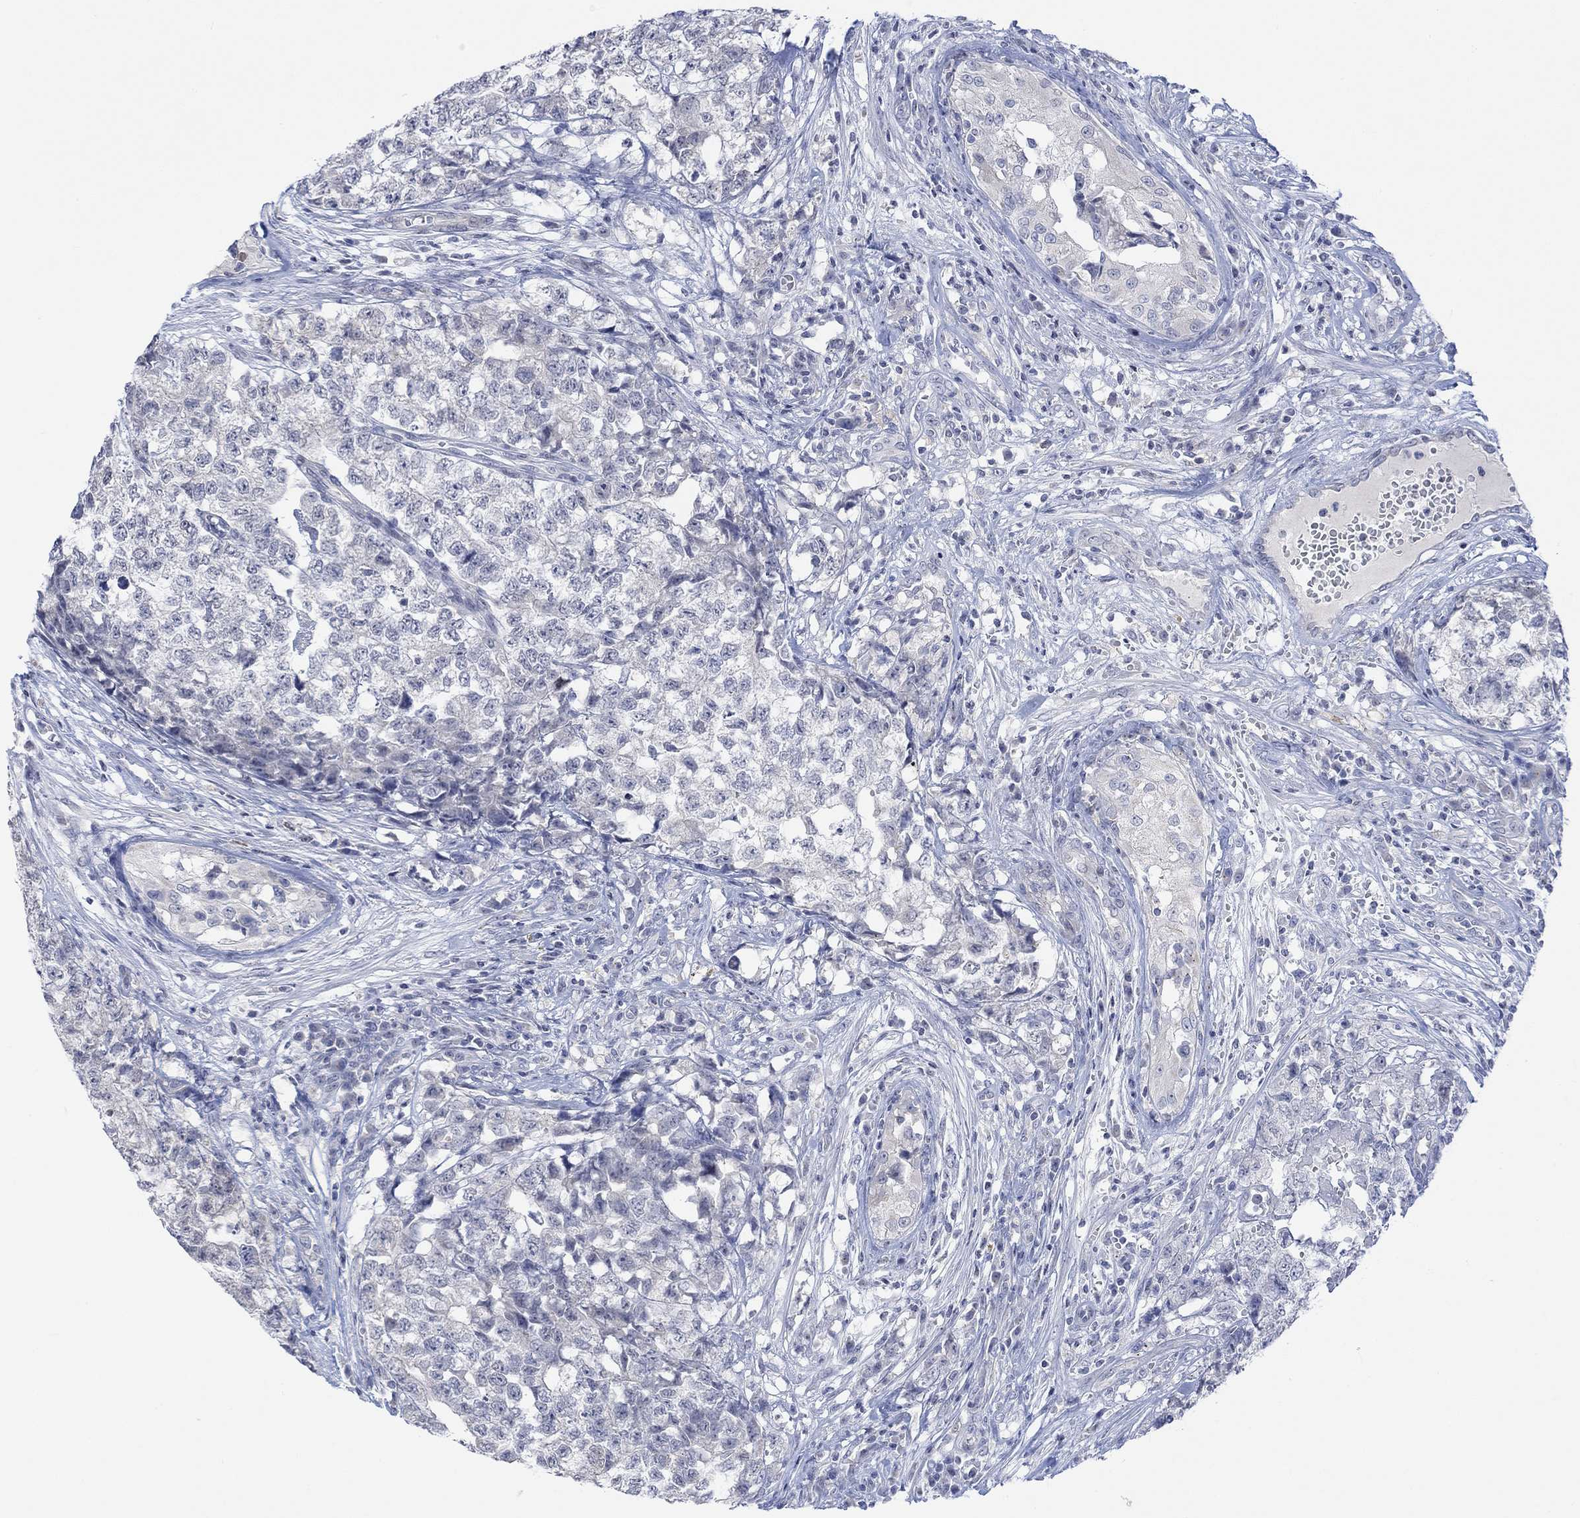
{"staining": {"intensity": "negative", "quantity": "none", "location": "none"}, "tissue": "testis cancer", "cell_type": "Tumor cells", "image_type": "cancer", "snomed": [{"axis": "morphology", "description": "Seminoma, NOS"}, {"axis": "morphology", "description": "Carcinoma, Embryonal, NOS"}, {"axis": "topography", "description": "Testis"}], "caption": "Seminoma (testis) was stained to show a protein in brown. There is no significant expression in tumor cells.", "gene": "DCX", "patient": {"sex": "male", "age": 22}}